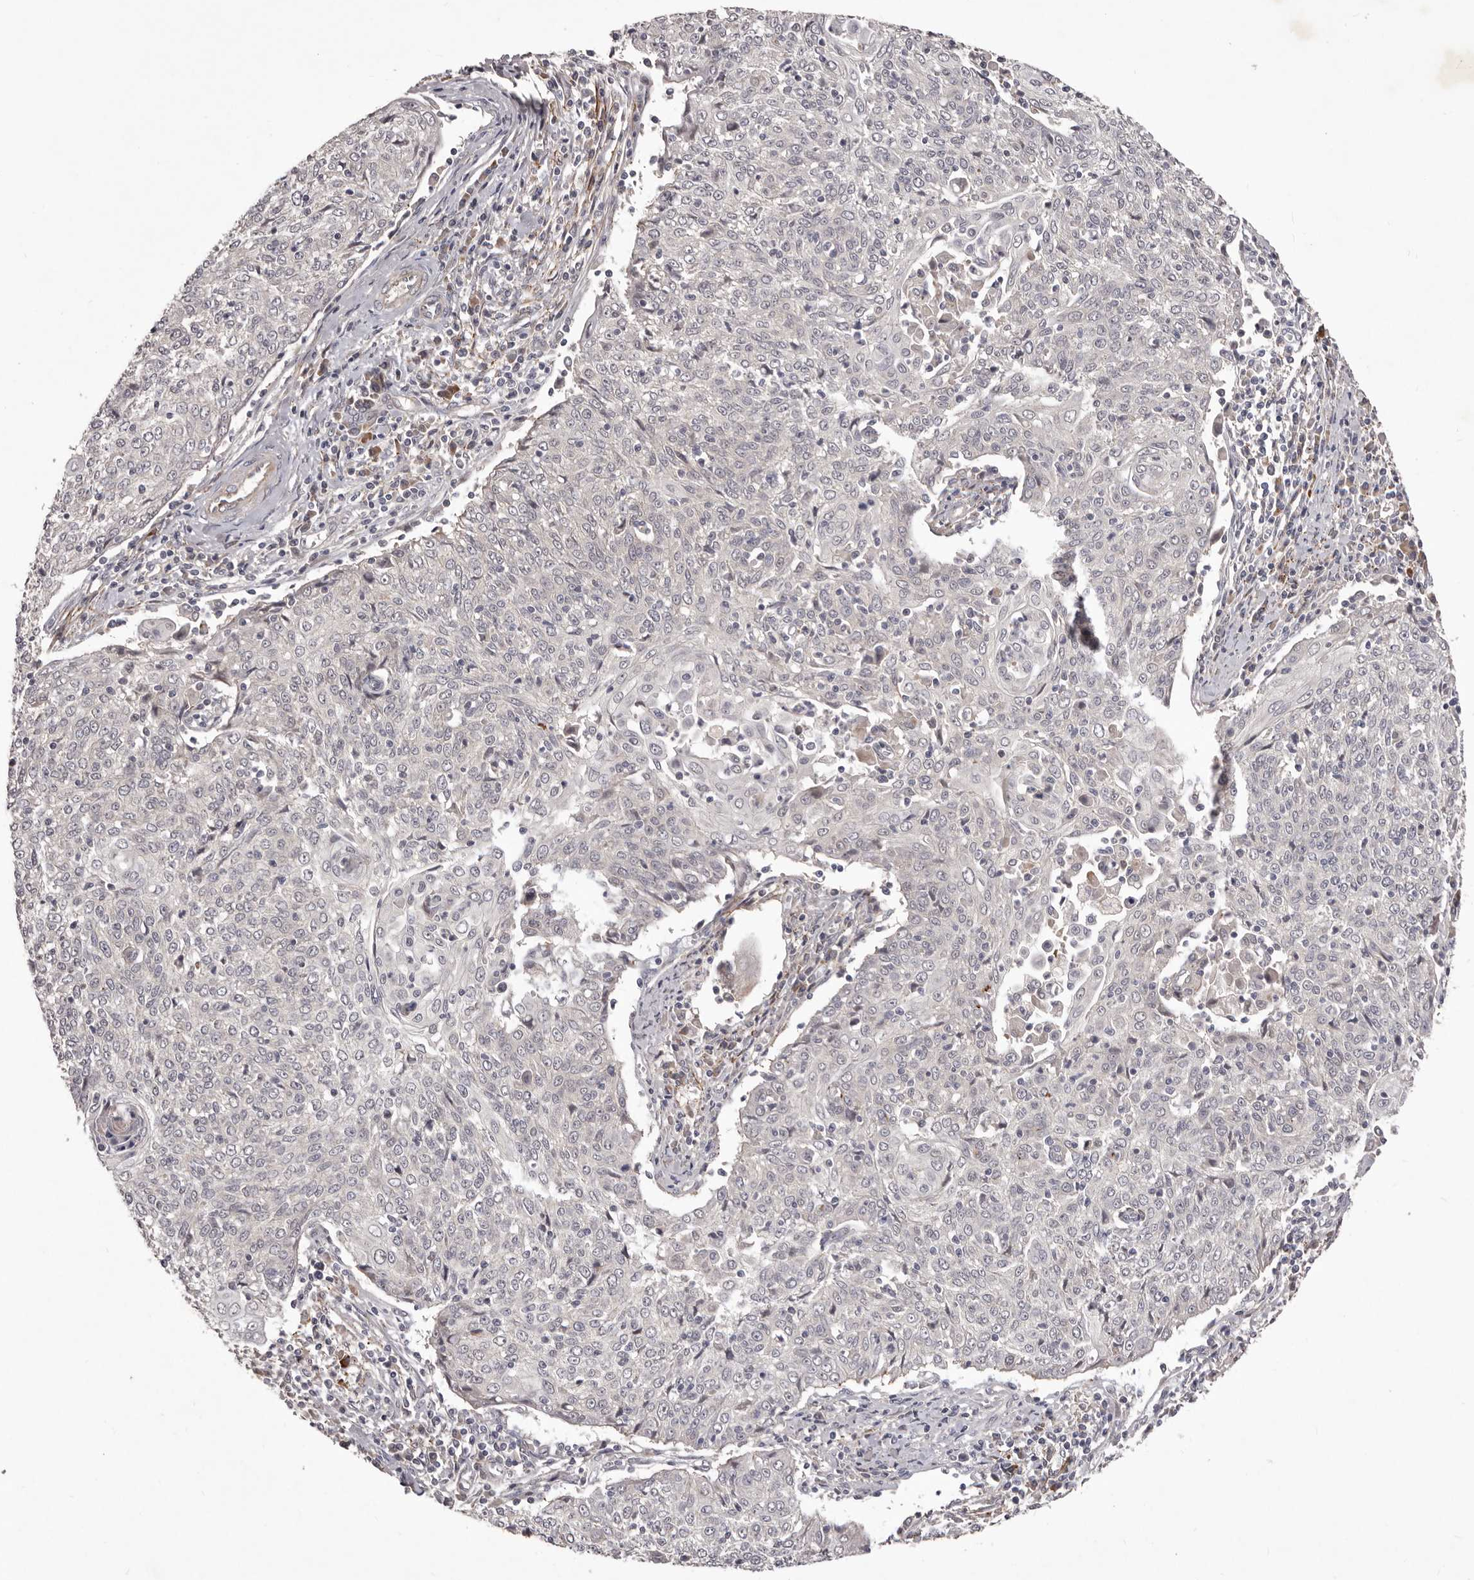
{"staining": {"intensity": "negative", "quantity": "none", "location": "none"}, "tissue": "cervical cancer", "cell_type": "Tumor cells", "image_type": "cancer", "snomed": [{"axis": "morphology", "description": "Squamous cell carcinoma, NOS"}, {"axis": "topography", "description": "Cervix"}], "caption": "A high-resolution photomicrograph shows immunohistochemistry staining of cervical squamous cell carcinoma, which shows no significant staining in tumor cells. The staining is performed using DAB brown chromogen with nuclei counter-stained in using hematoxylin.", "gene": "HBS1L", "patient": {"sex": "female", "age": 48}}